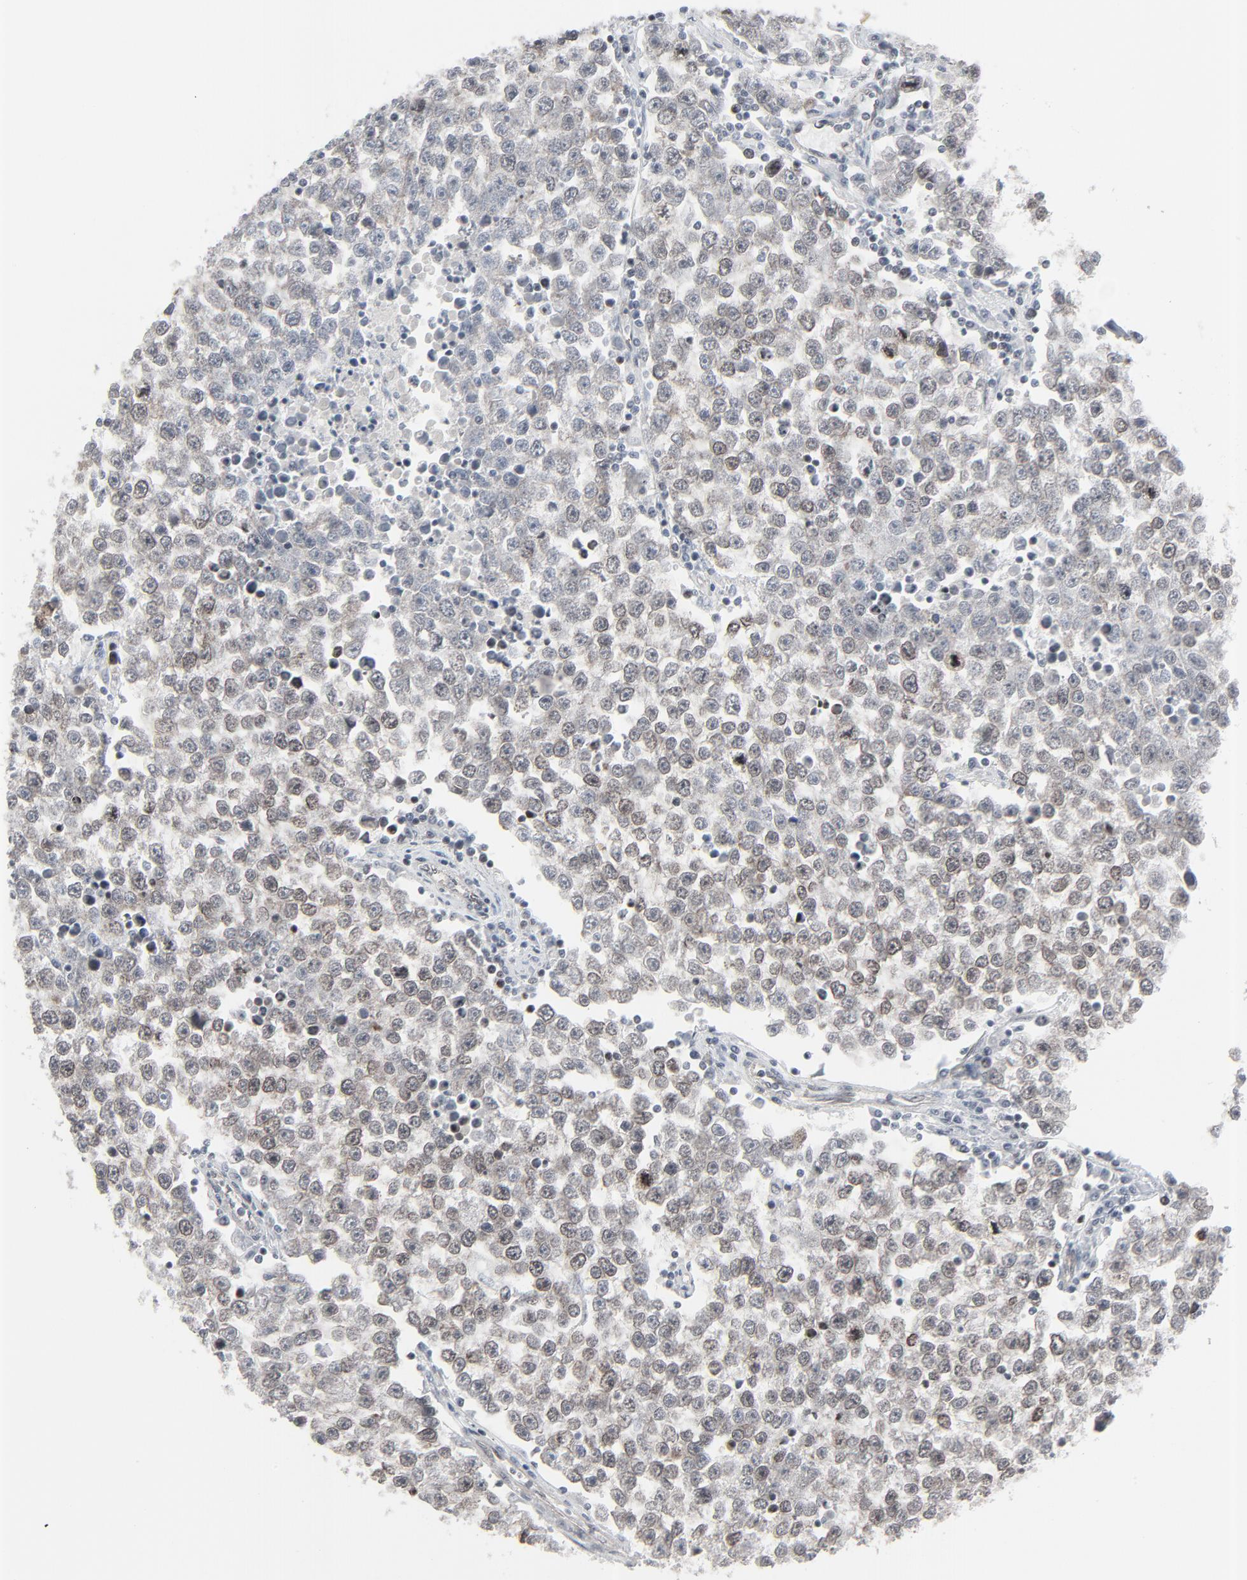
{"staining": {"intensity": "weak", "quantity": "<25%", "location": "nuclear"}, "tissue": "testis cancer", "cell_type": "Tumor cells", "image_type": "cancer", "snomed": [{"axis": "morphology", "description": "Seminoma, NOS"}, {"axis": "topography", "description": "Testis"}], "caption": "Testis cancer (seminoma) stained for a protein using immunohistochemistry demonstrates no staining tumor cells.", "gene": "FBXO28", "patient": {"sex": "male", "age": 36}}